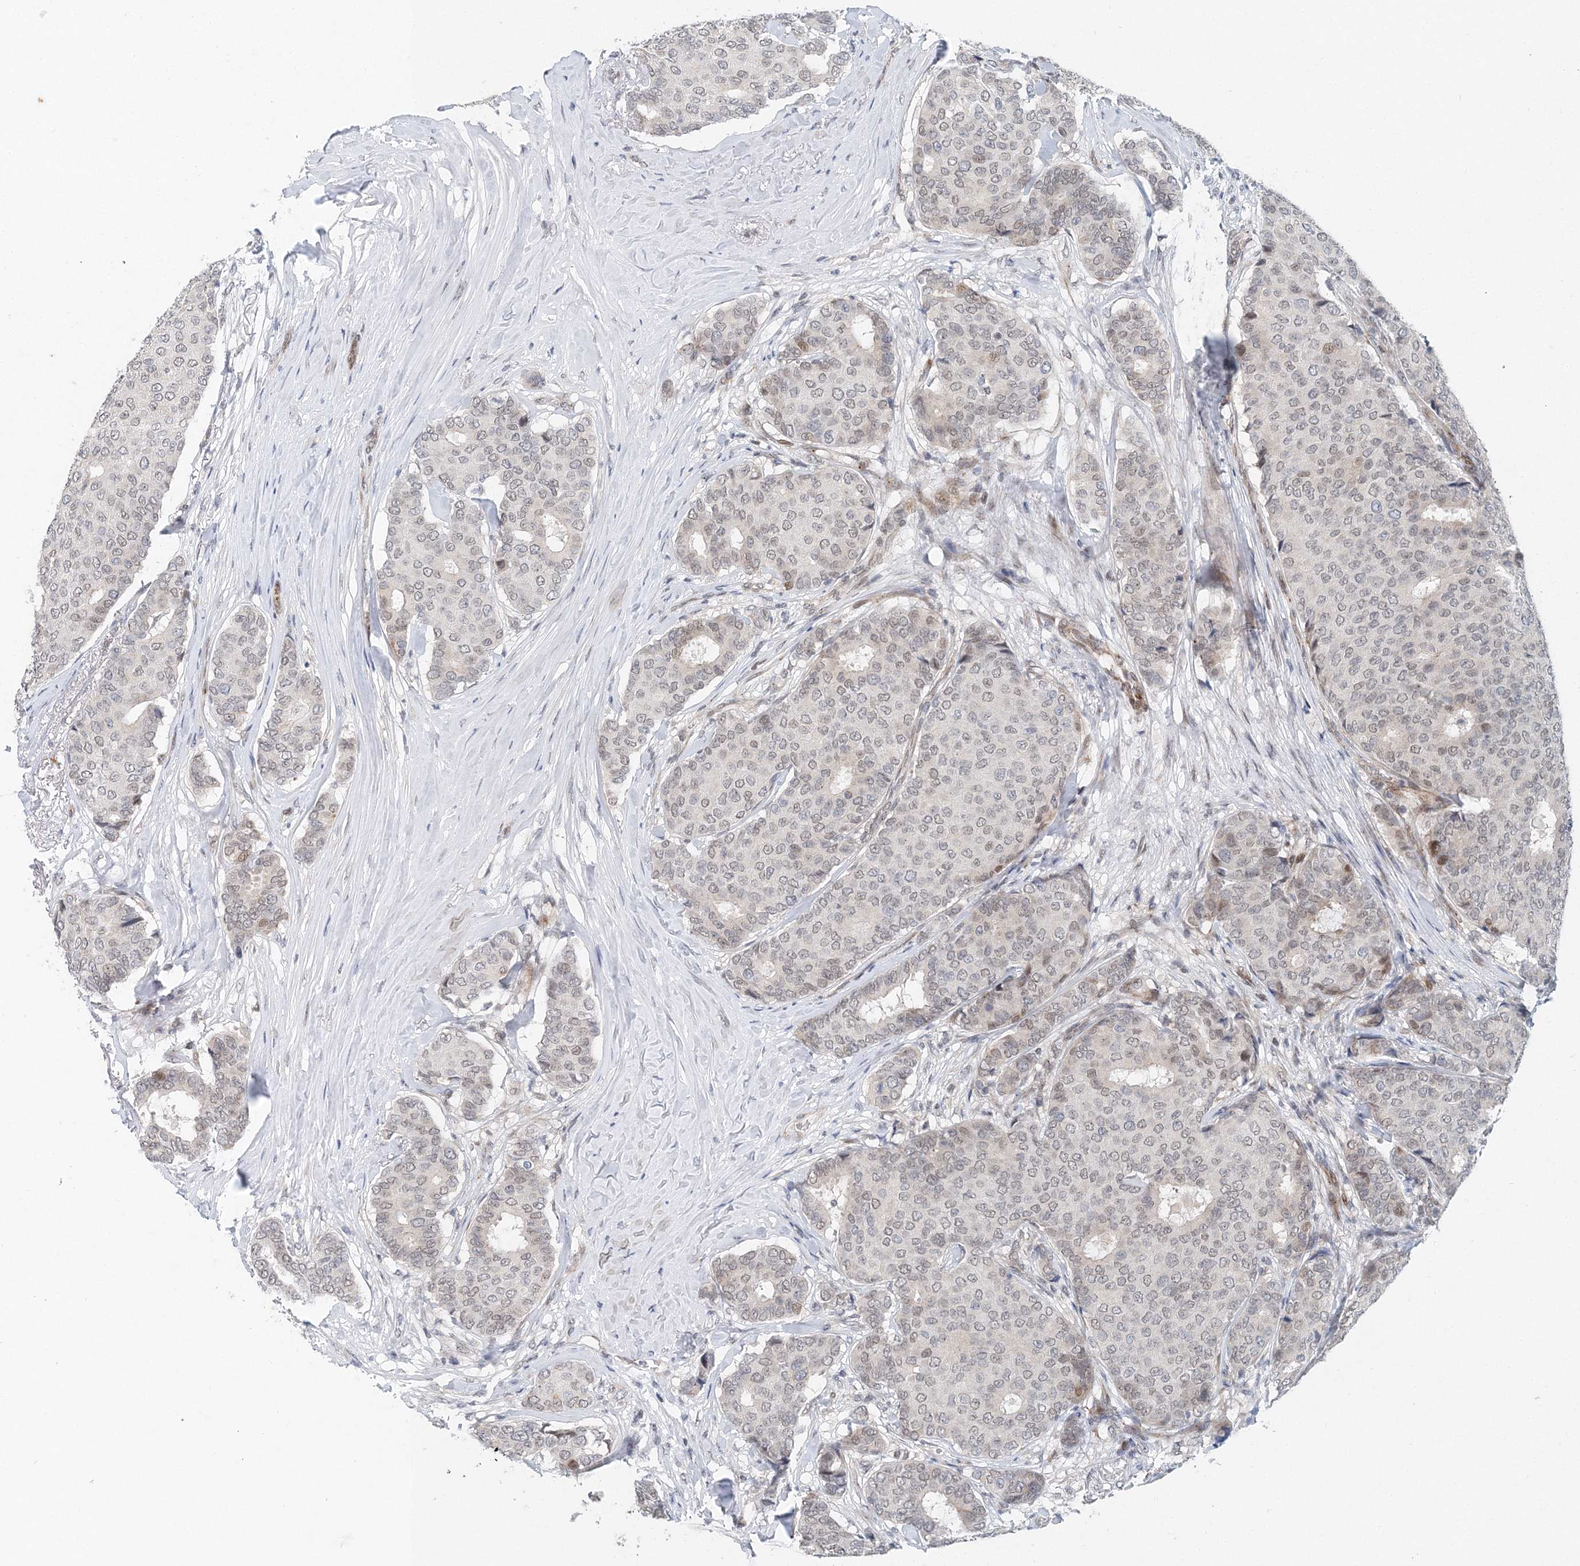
{"staining": {"intensity": "weak", "quantity": "<25%", "location": "nuclear"}, "tissue": "breast cancer", "cell_type": "Tumor cells", "image_type": "cancer", "snomed": [{"axis": "morphology", "description": "Duct carcinoma"}, {"axis": "topography", "description": "Breast"}], "caption": "DAB (3,3'-diaminobenzidine) immunohistochemical staining of breast cancer (infiltrating ductal carcinoma) demonstrates no significant staining in tumor cells.", "gene": "UIMC1", "patient": {"sex": "female", "age": 75}}